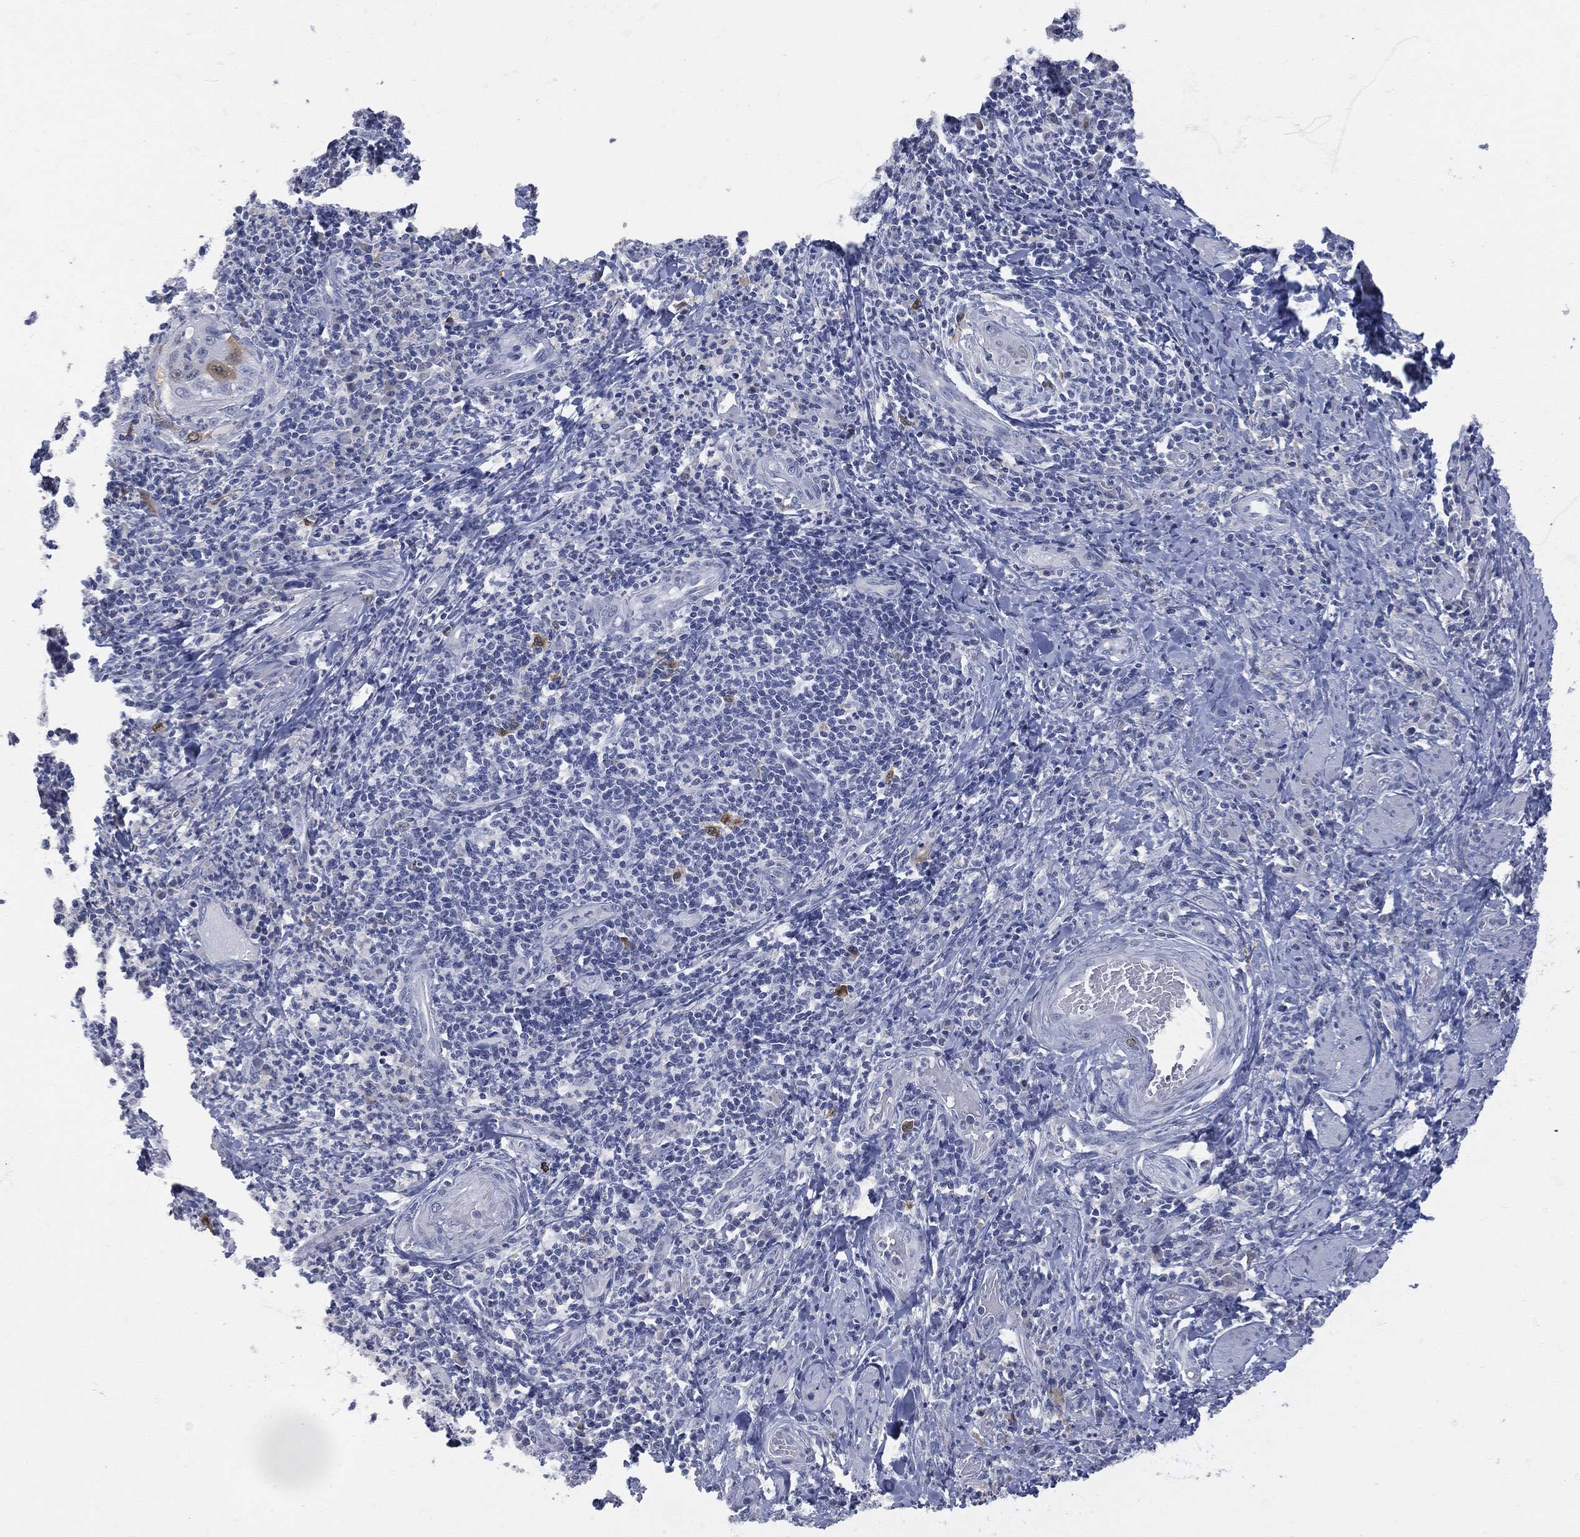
{"staining": {"intensity": "strong", "quantity": "<25%", "location": "cytoplasmic/membranous"}, "tissue": "cervical cancer", "cell_type": "Tumor cells", "image_type": "cancer", "snomed": [{"axis": "morphology", "description": "Squamous cell carcinoma, NOS"}, {"axis": "topography", "description": "Cervix"}], "caption": "Cervical squamous cell carcinoma stained with a brown dye demonstrates strong cytoplasmic/membranous positive expression in approximately <25% of tumor cells.", "gene": "UBE2C", "patient": {"sex": "female", "age": 26}}